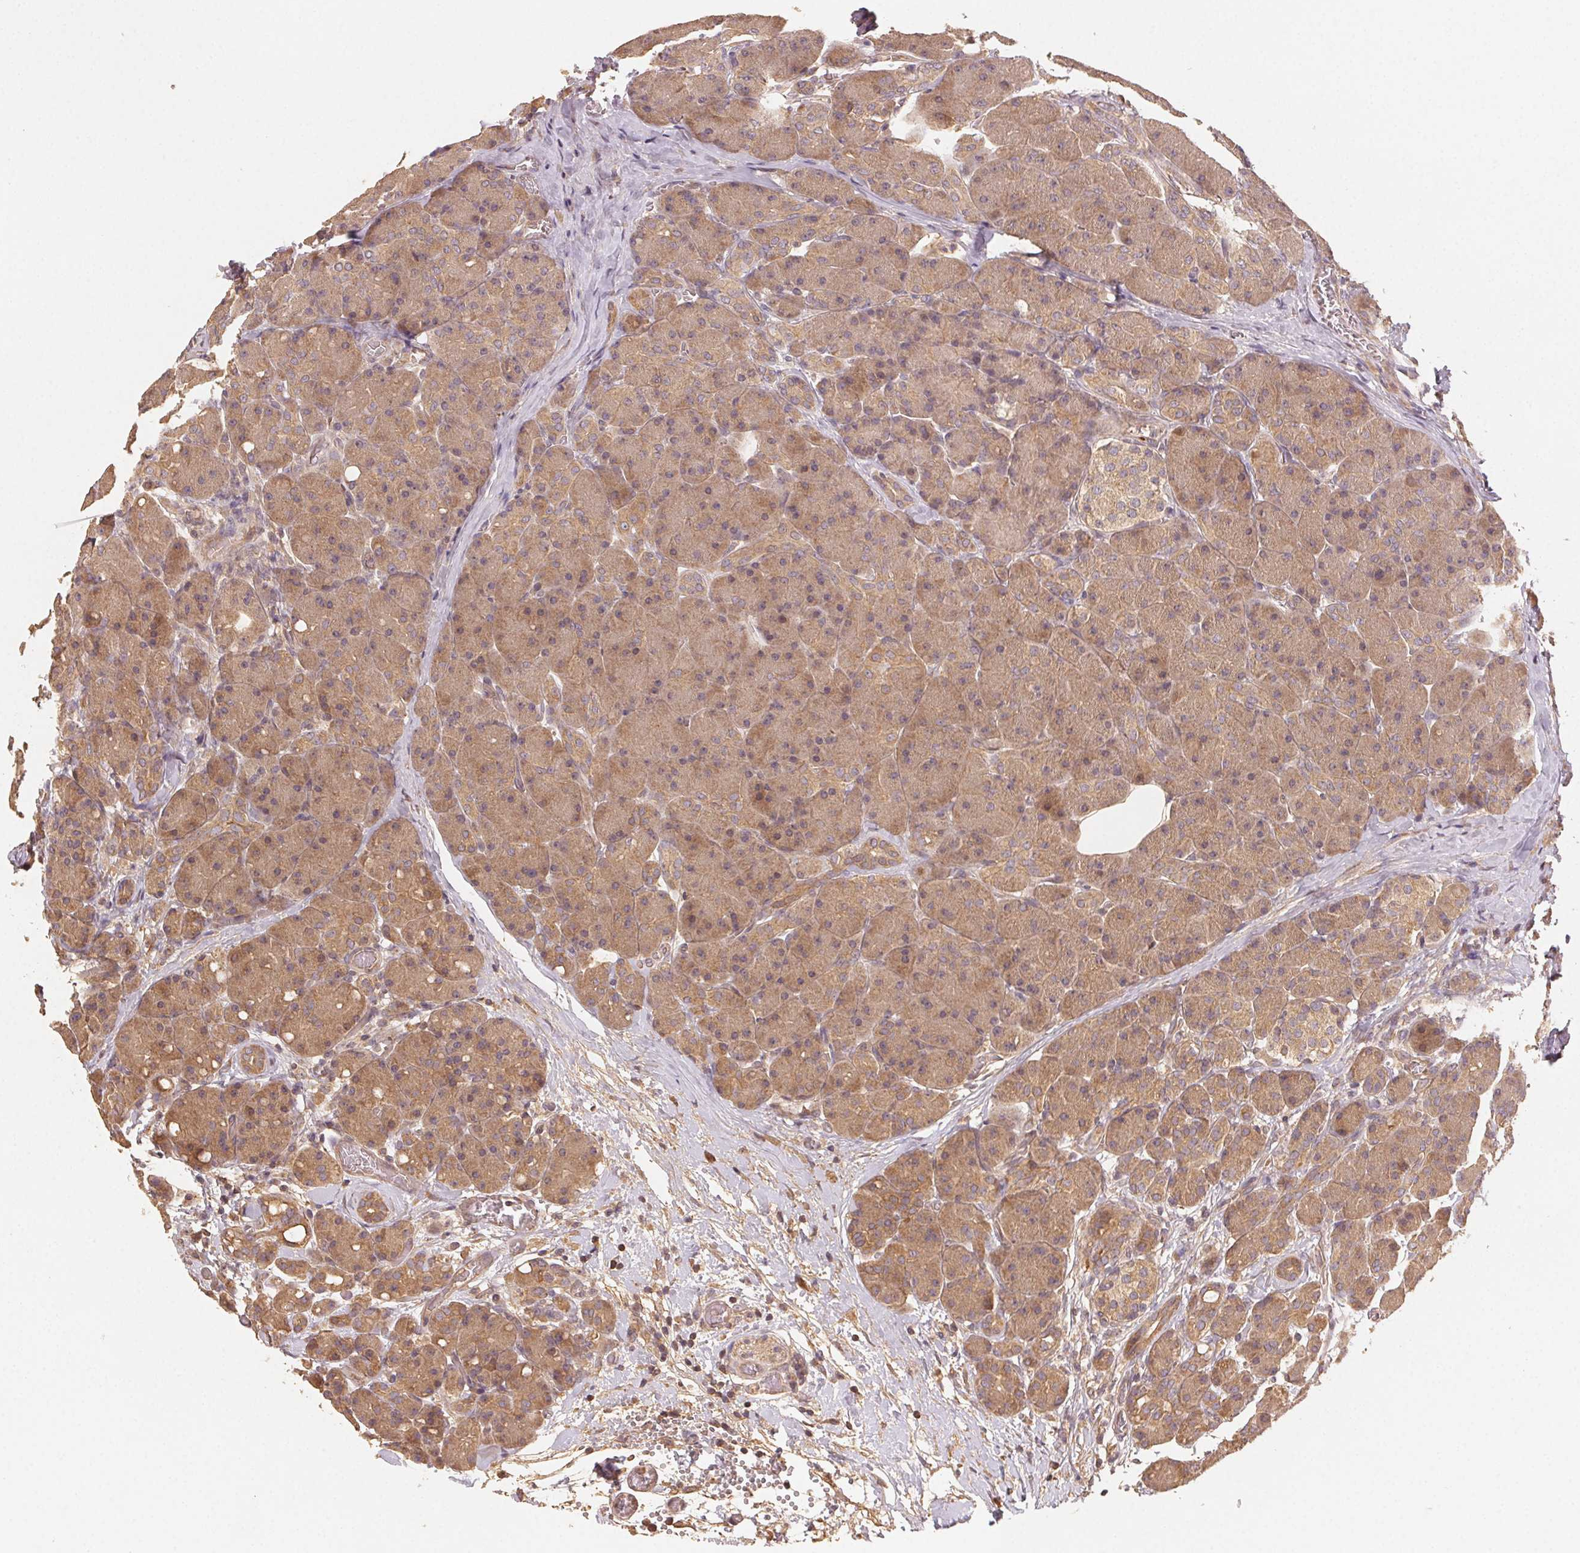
{"staining": {"intensity": "moderate", "quantity": ">75%", "location": "cytoplasmic/membranous"}, "tissue": "pancreas", "cell_type": "Exocrine glandular cells", "image_type": "normal", "snomed": [{"axis": "morphology", "description": "Normal tissue, NOS"}, {"axis": "topography", "description": "Pancreas"}], "caption": "Normal pancreas demonstrates moderate cytoplasmic/membranous expression in about >75% of exocrine glandular cells Nuclei are stained in blue..", "gene": "RALA", "patient": {"sex": "male", "age": 55}}